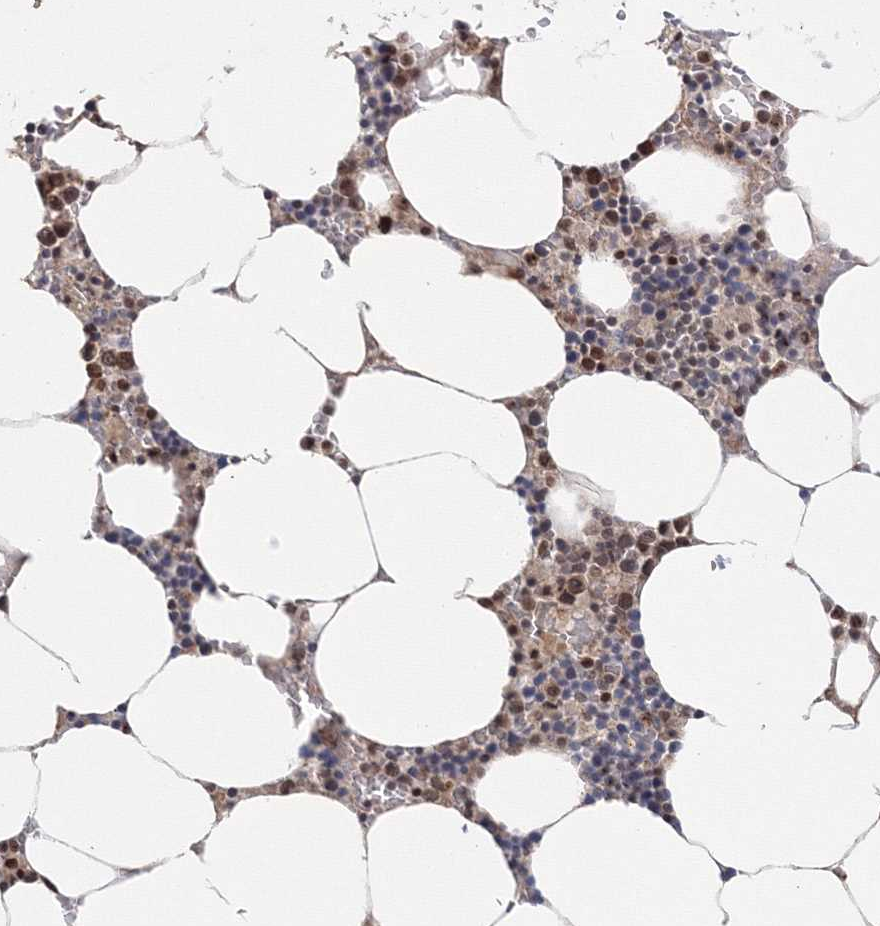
{"staining": {"intensity": "moderate", "quantity": "<25%", "location": "nuclear"}, "tissue": "bone marrow", "cell_type": "Hematopoietic cells", "image_type": "normal", "snomed": [{"axis": "morphology", "description": "Normal tissue, NOS"}, {"axis": "topography", "description": "Bone marrow"}], "caption": "Immunohistochemical staining of unremarkable human bone marrow displays moderate nuclear protein positivity in approximately <25% of hematopoietic cells. (IHC, brightfield microscopy, high magnification).", "gene": "NOA1", "patient": {"sex": "male", "age": 70}}